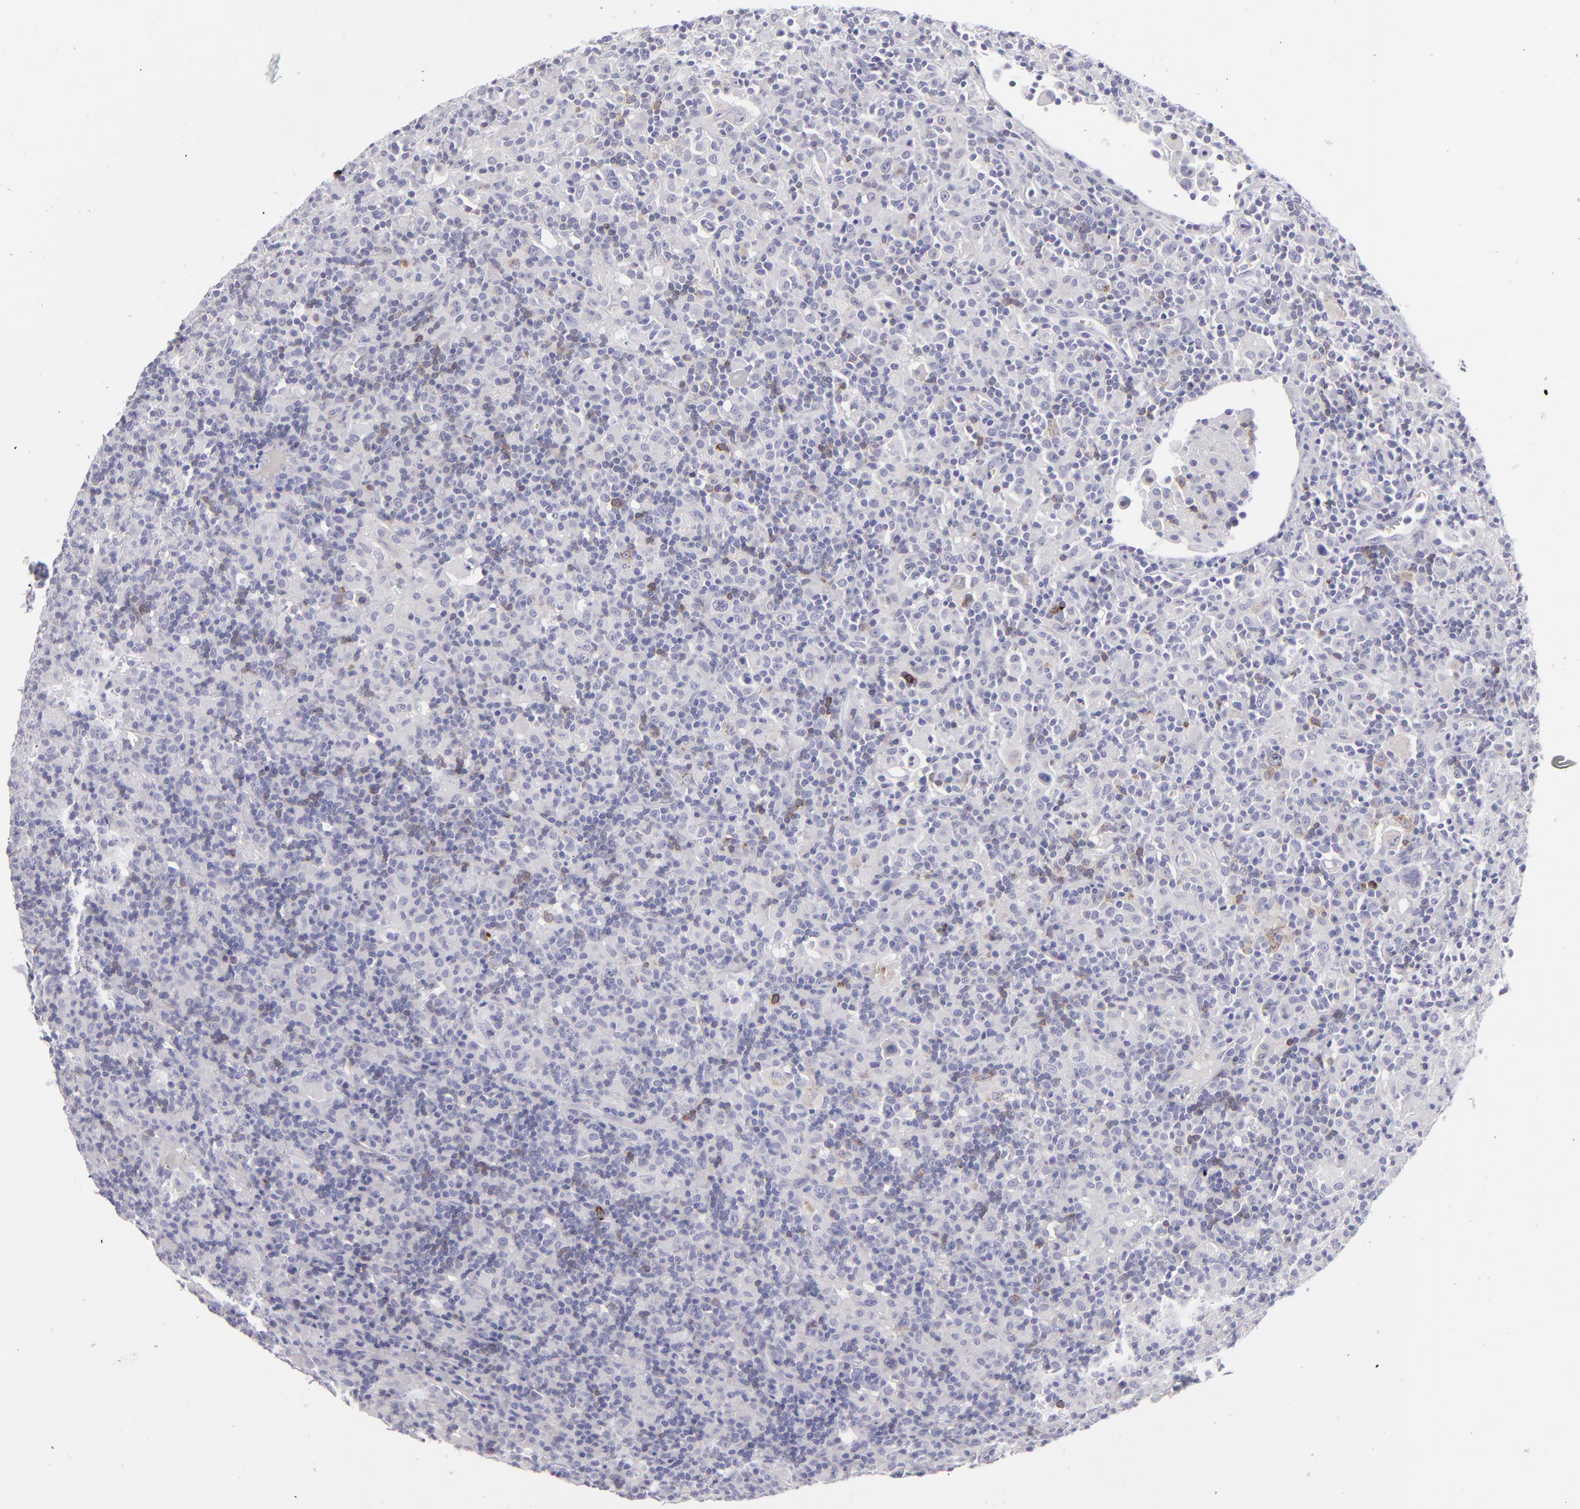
{"staining": {"intensity": "weak", "quantity": "<25%", "location": "cytoplasmic/membranous"}, "tissue": "lymphoma", "cell_type": "Tumor cells", "image_type": "cancer", "snomed": [{"axis": "morphology", "description": "Hodgkin's disease, NOS"}, {"axis": "topography", "description": "Lymph node"}], "caption": "DAB immunohistochemical staining of lymphoma reveals no significant expression in tumor cells.", "gene": "CD22", "patient": {"sex": "male", "age": 46}}